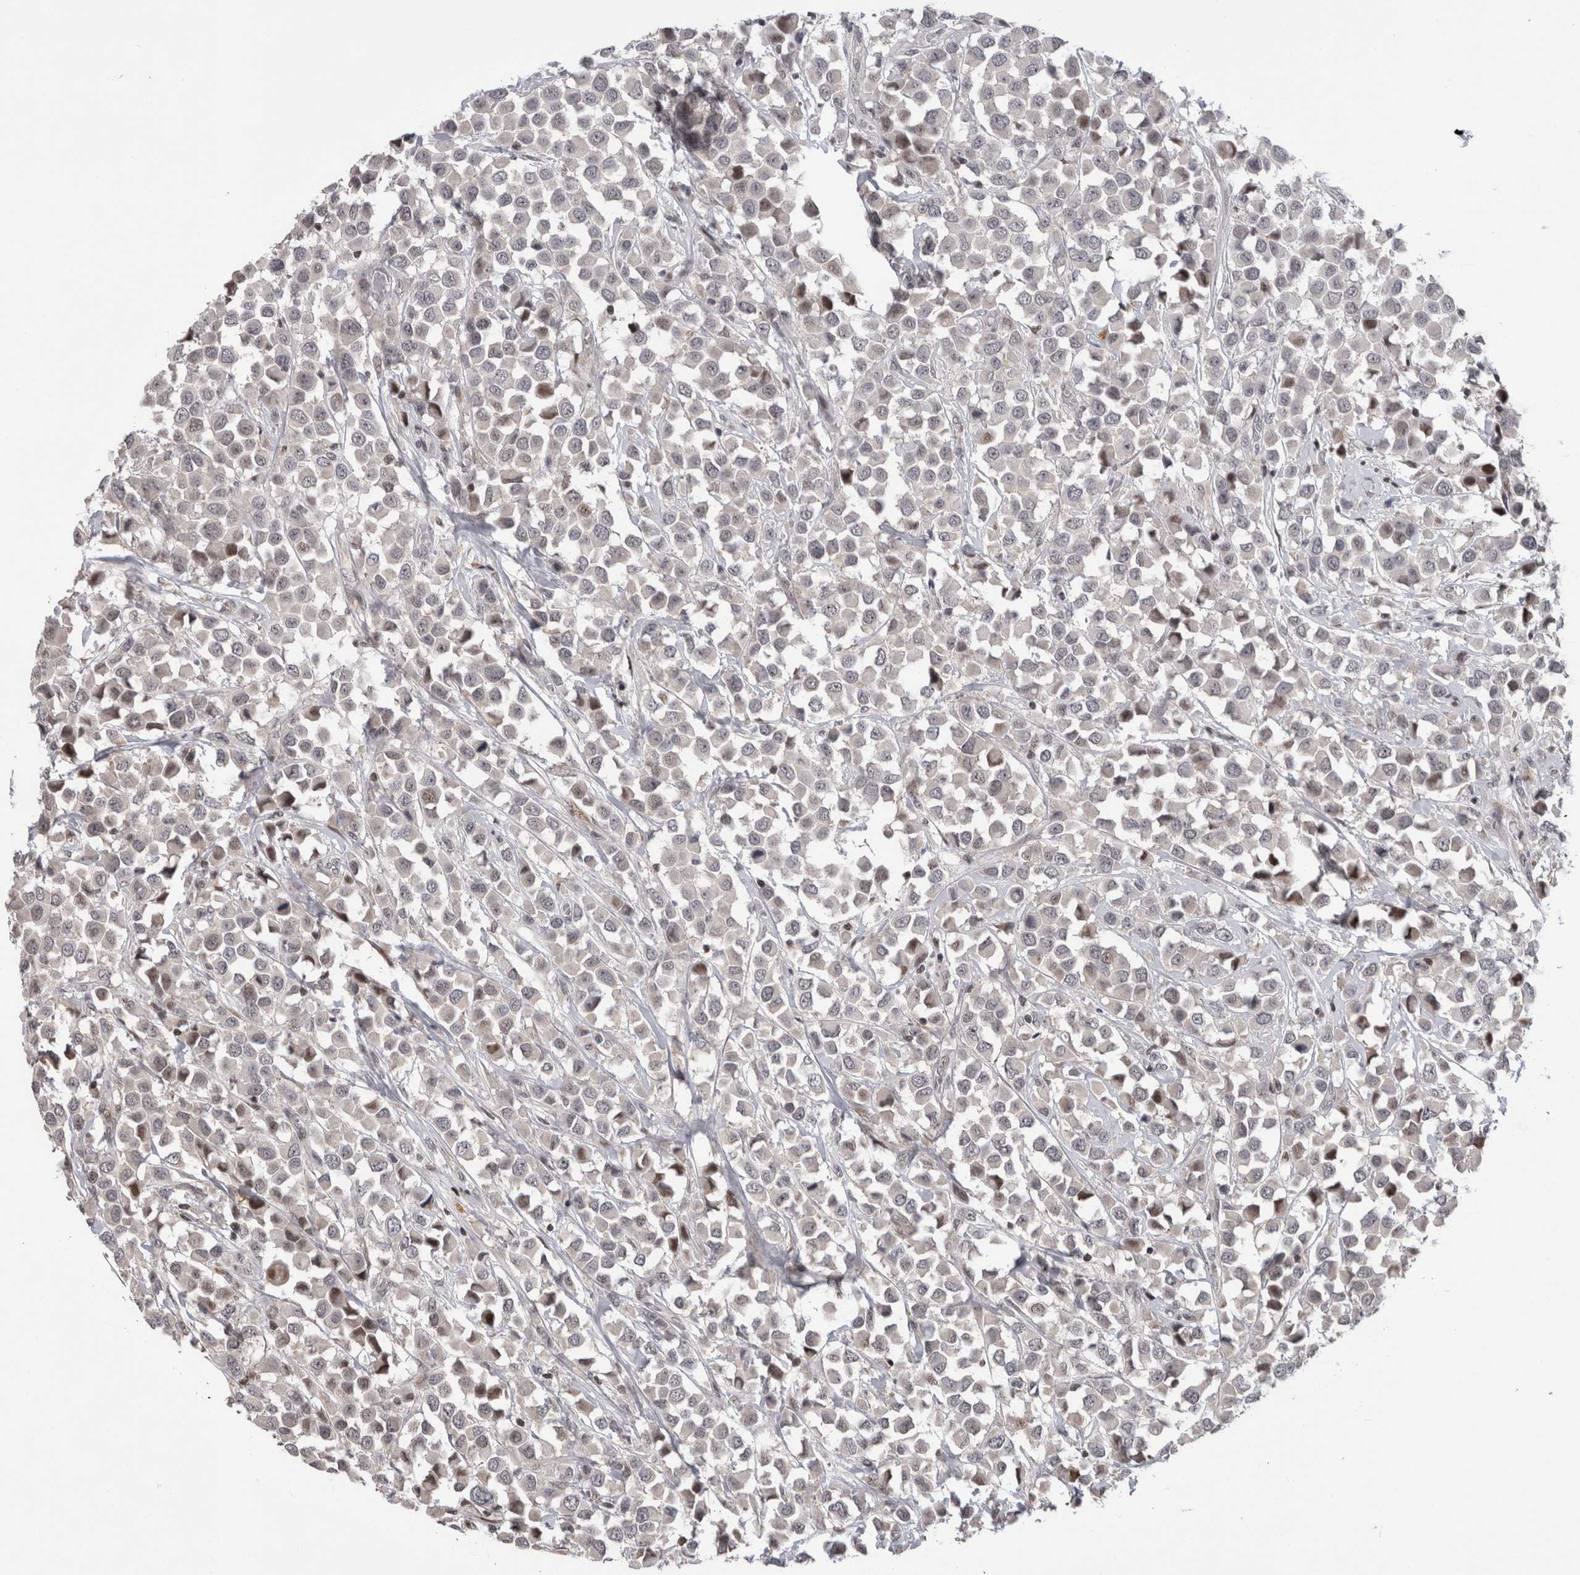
{"staining": {"intensity": "weak", "quantity": "<25%", "location": "nuclear"}, "tissue": "breast cancer", "cell_type": "Tumor cells", "image_type": "cancer", "snomed": [{"axis": "morphology", "description": "Duct carcinoma"}, {"axis": "topography", "description": "Breast"}], "caption": "A high-resolution histopathology image shows immunohistochemistry staining of breast cancer (invasive ductal carcinoma), which displays no significant expression in tumor cells.", "gene": "ZBTB11", "patient": {"sex": "female", "age": 61}}